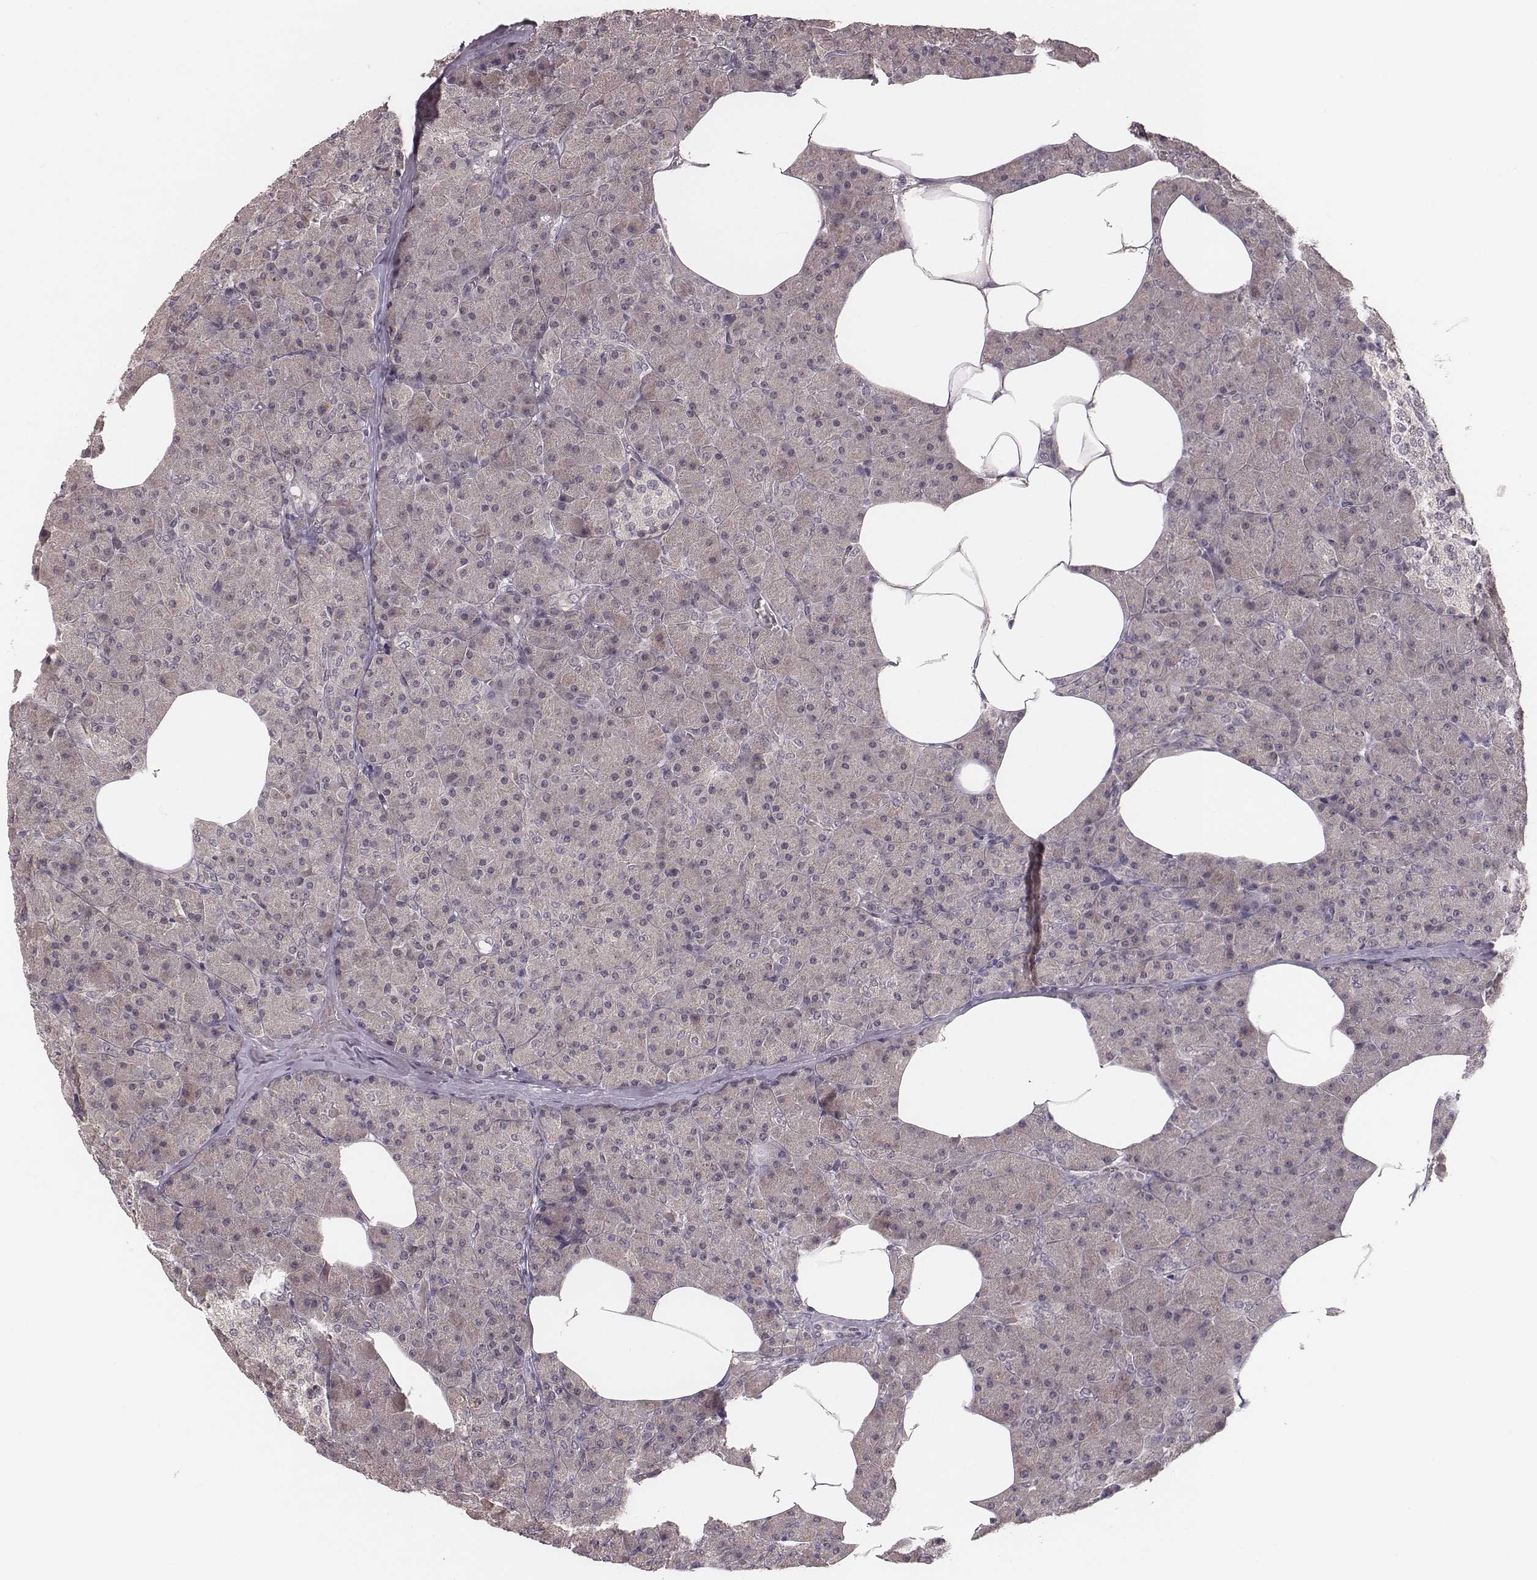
{"staining": {"intensity": "negative", "quantity": "none", "location": "none"}, "tissue": "pancreas", "cell_type": "Exocrine glandular cells", "image_type": "normal", "snomed": [{"axis": "morphology", "description": "Normal tissue, NOS"}, {"axis": "topography", "description": "Pancreas"}], "caption": "IHC of unremarkable pancreas shows no staining in exocrine glandular cells.", "gene": "LY6K", "patient": {"sex": "female", "age": 45}}